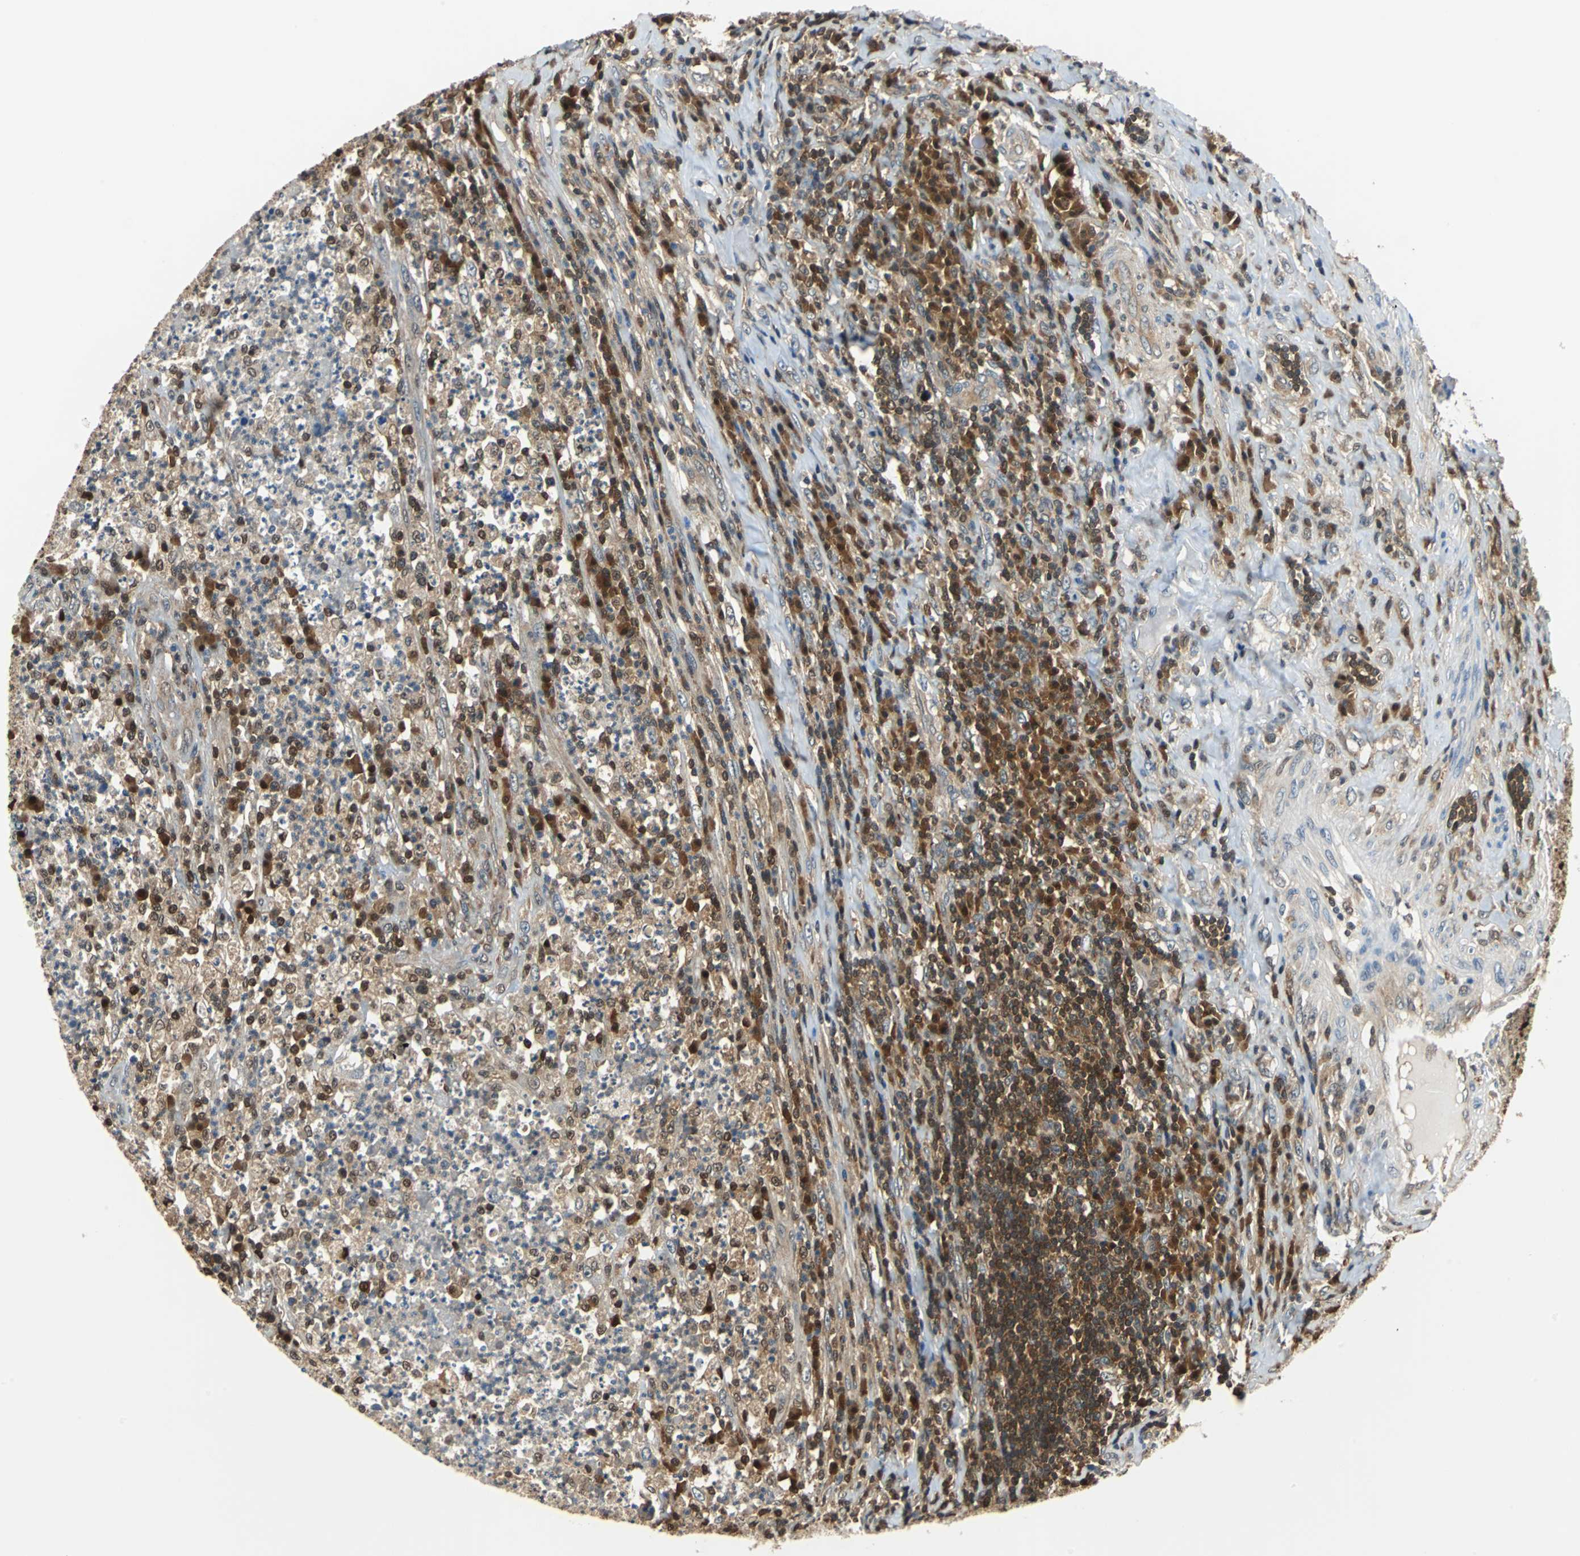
{"staining": {"intensity": "moderate", "quantity": "25%-75%", "location": "cytoplasmic/membranous,nuclear"}, "tissue": "testis cancer", "cell_type": "Tumor cells", "image_type": "cancer", "snomed": [{"axis": "morphology", "description": "Necrosis, NOS"}, {"axis": "morphology", "description": "Carcinoma, Embryonal, NOS"}, {"axis": "topography", "description": "Testis"}], "caption": "Testis cancer (embryonal carcinoma) stained with DAB (3,3'-diaminobenzidine) immunohistochemistry shows medium levels of moderate cytoplasmic/membranous and nuclear expression in approximately 25%-75% of tumor cells. (Stains: DAB (3,3'-diaminobenzidine) in brown, nuclei in blue, Microscopy: brightfield microscopy at high magnification).", "gene": "PSME1", "patient": {"sex": "male", "age": 19}}